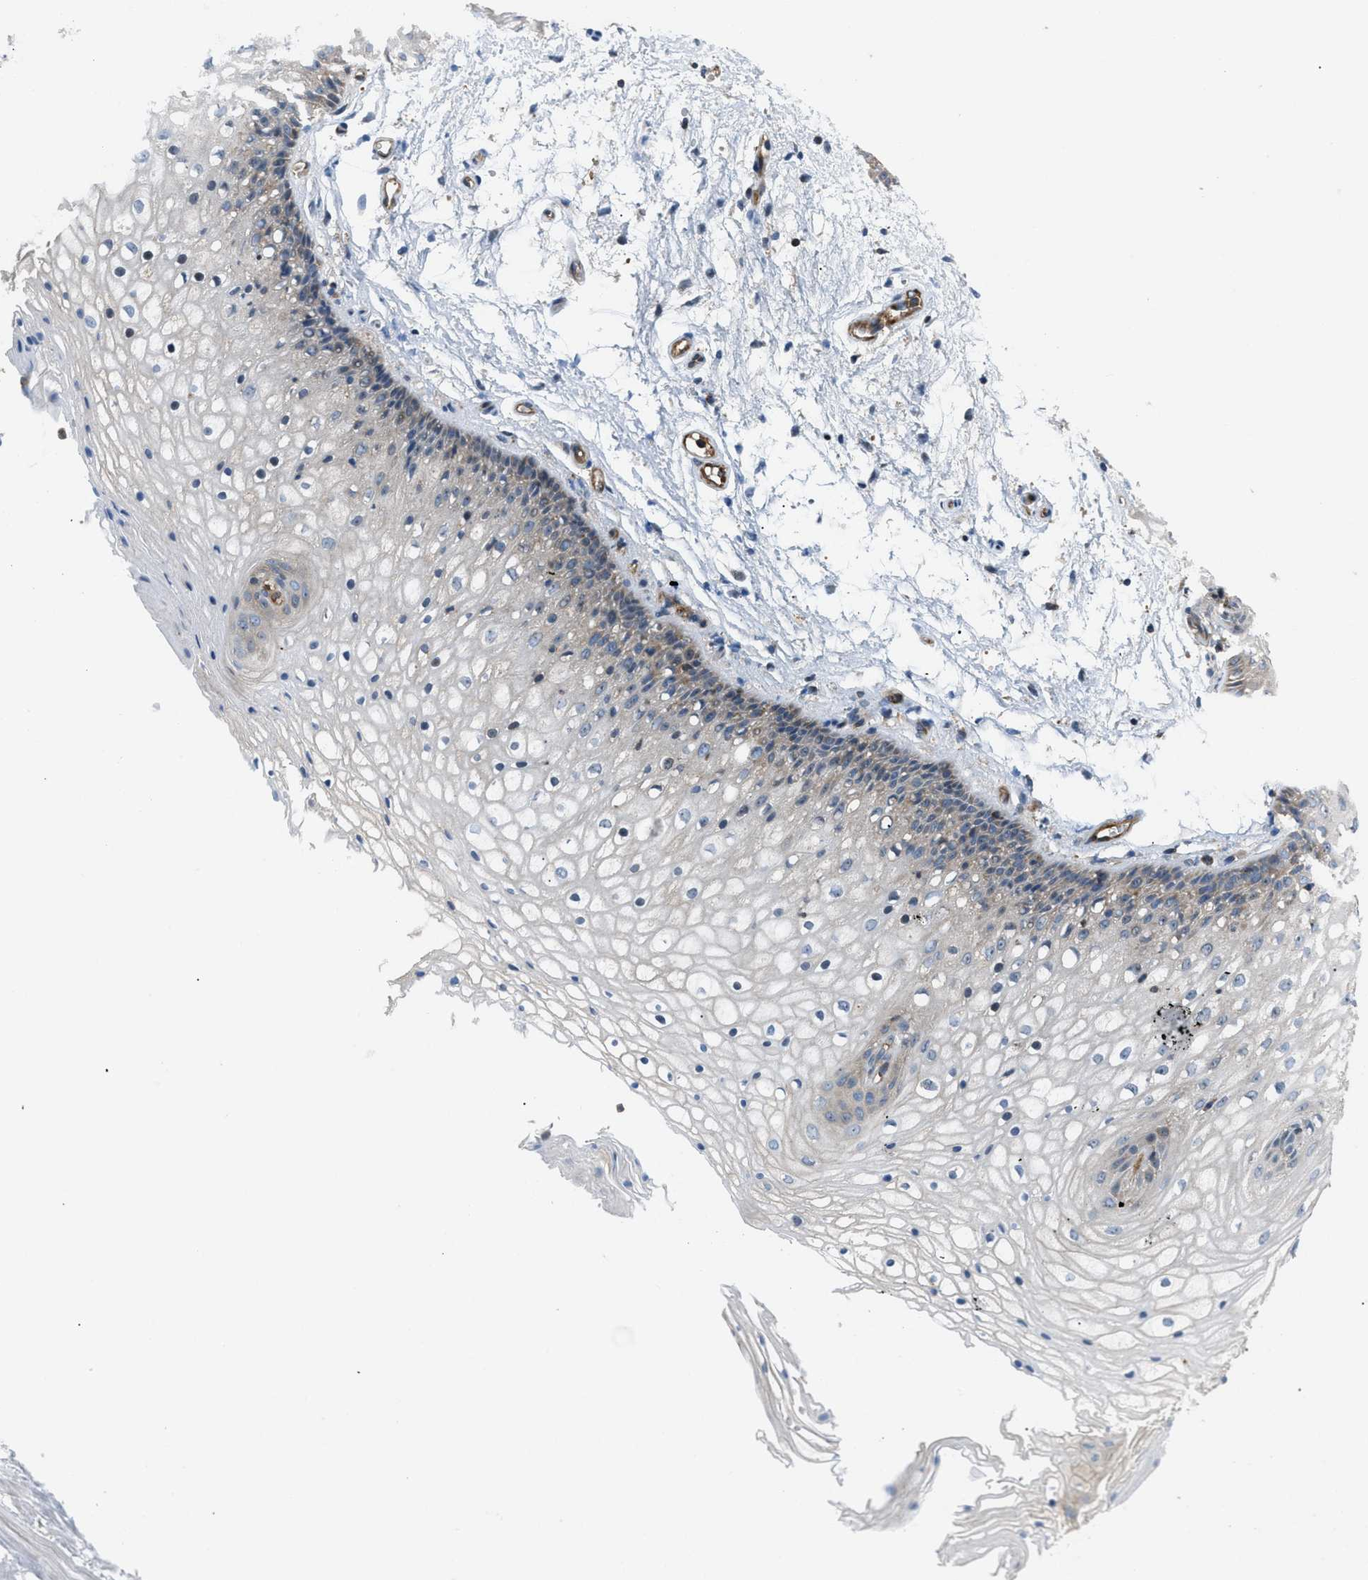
{"staining": {"intensity": "weak", "quantity": "<25%", "location": "cytoplasmic/membranous"}, "tissue": "vagina", "cell_type": "Squamous epithelial cells", "image_type": "normal", "snomed": [{"axis": "morphology", "description": "Normal tissue, NOS"}, {"axis": "topography", "description": "Vagina"}], "caption": "Immunohistochemical staining of benign vagina reveals no significant staining in squamous epithelial cells. (DAB (3,3'-diaminobenzidine) IHC visualized using brightfield microscopy, high magnification).", "gene": "ATP2A3", "patient": {"sex": "female", "age": 34}}